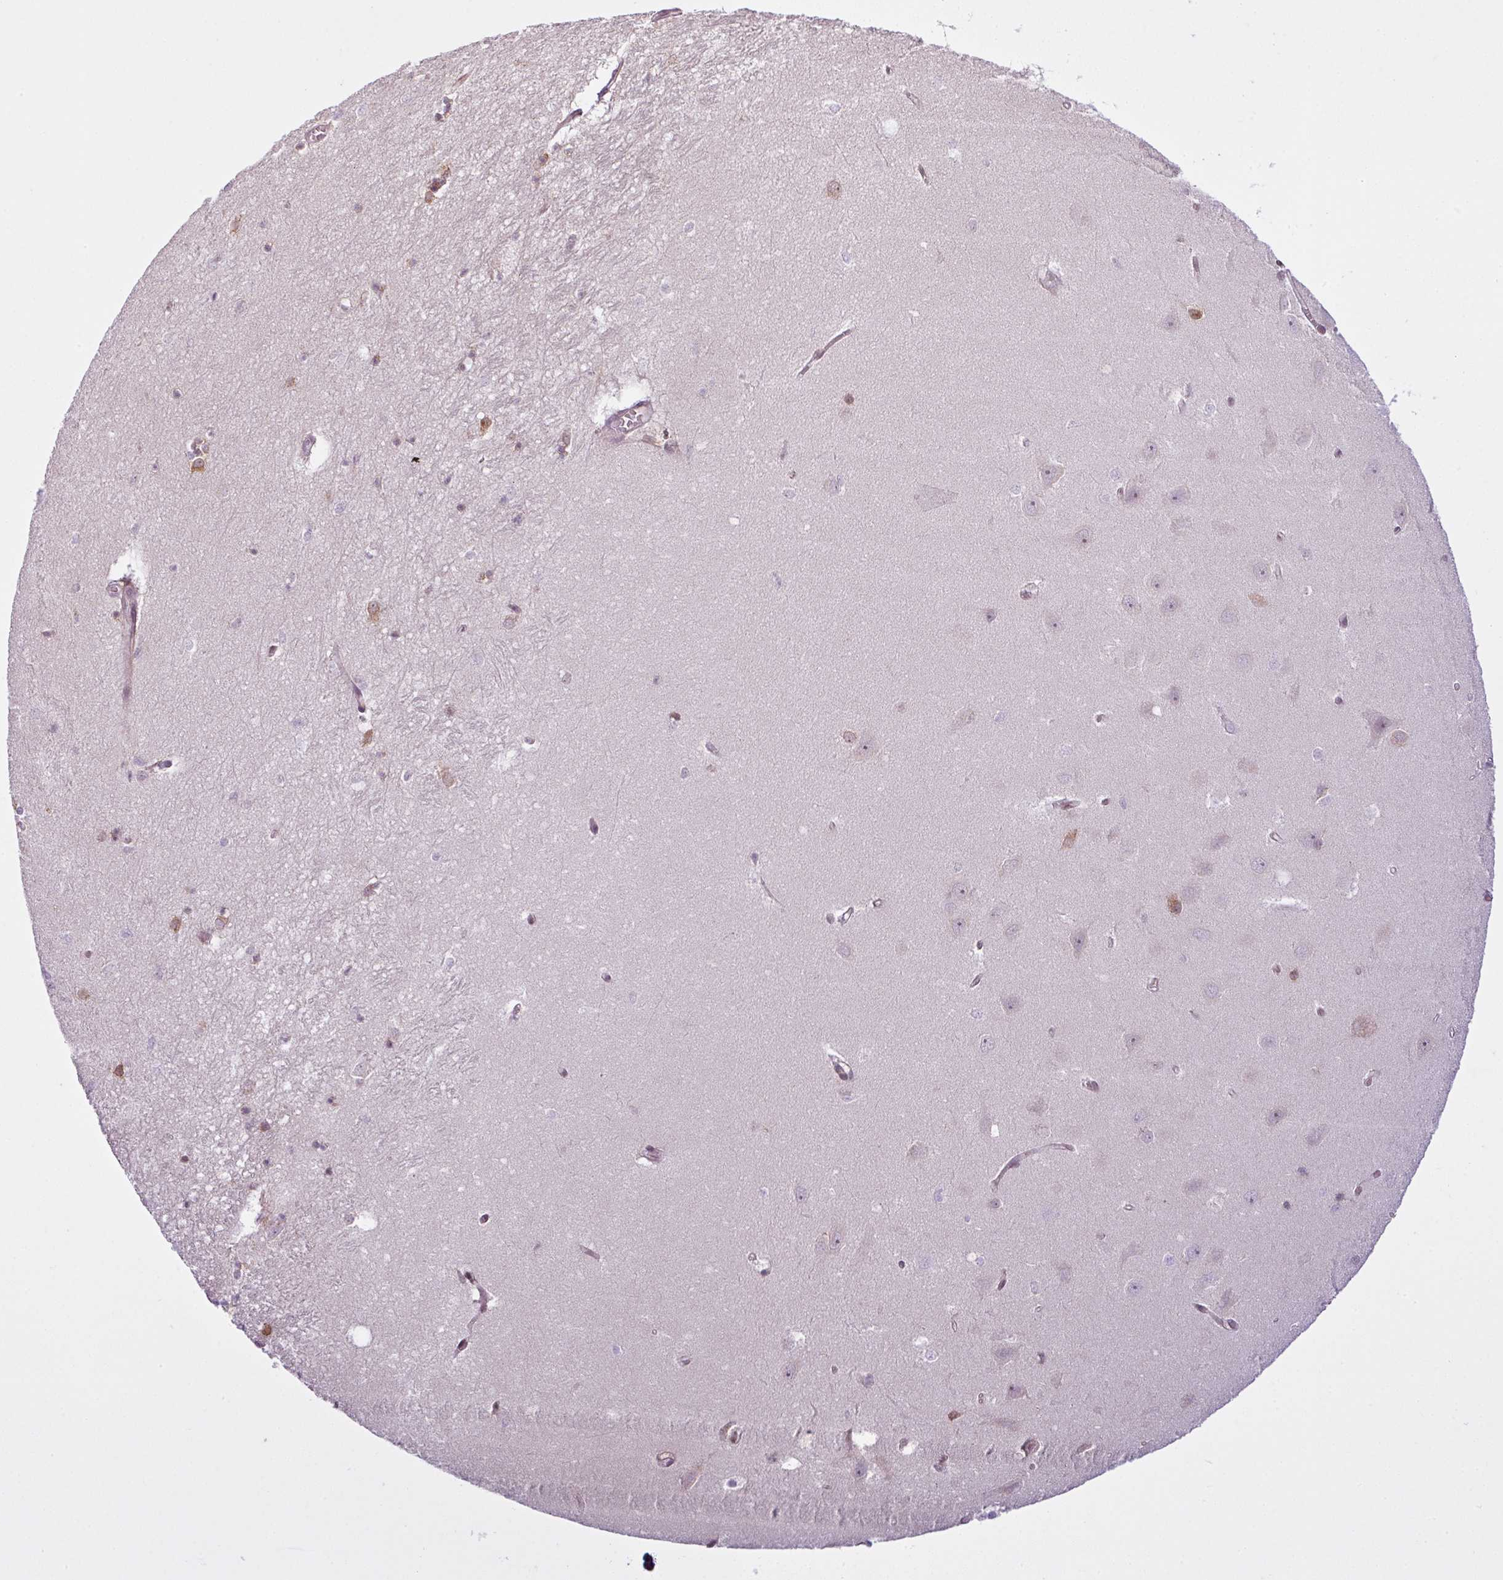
{"staining": {"intensity": "moderate", "quantity": "<25%", "location": "nuclear"}, "tissue": "hippocampus", "cell_type": "Glial cells", "image_type": "normal", "snomed": [{"axis": "morphology", "description": "Normal tissue, NOS"}, {"axis": "topography", "description": "Hippocampus"}], "caption": "Protein expression analysis of unremarkable hippocampus shows moderate nuclear positivity in approximately <25% of glial cells.", "gene": "ARL6IP4", "patient": {"sex": "female", "age": 64}}